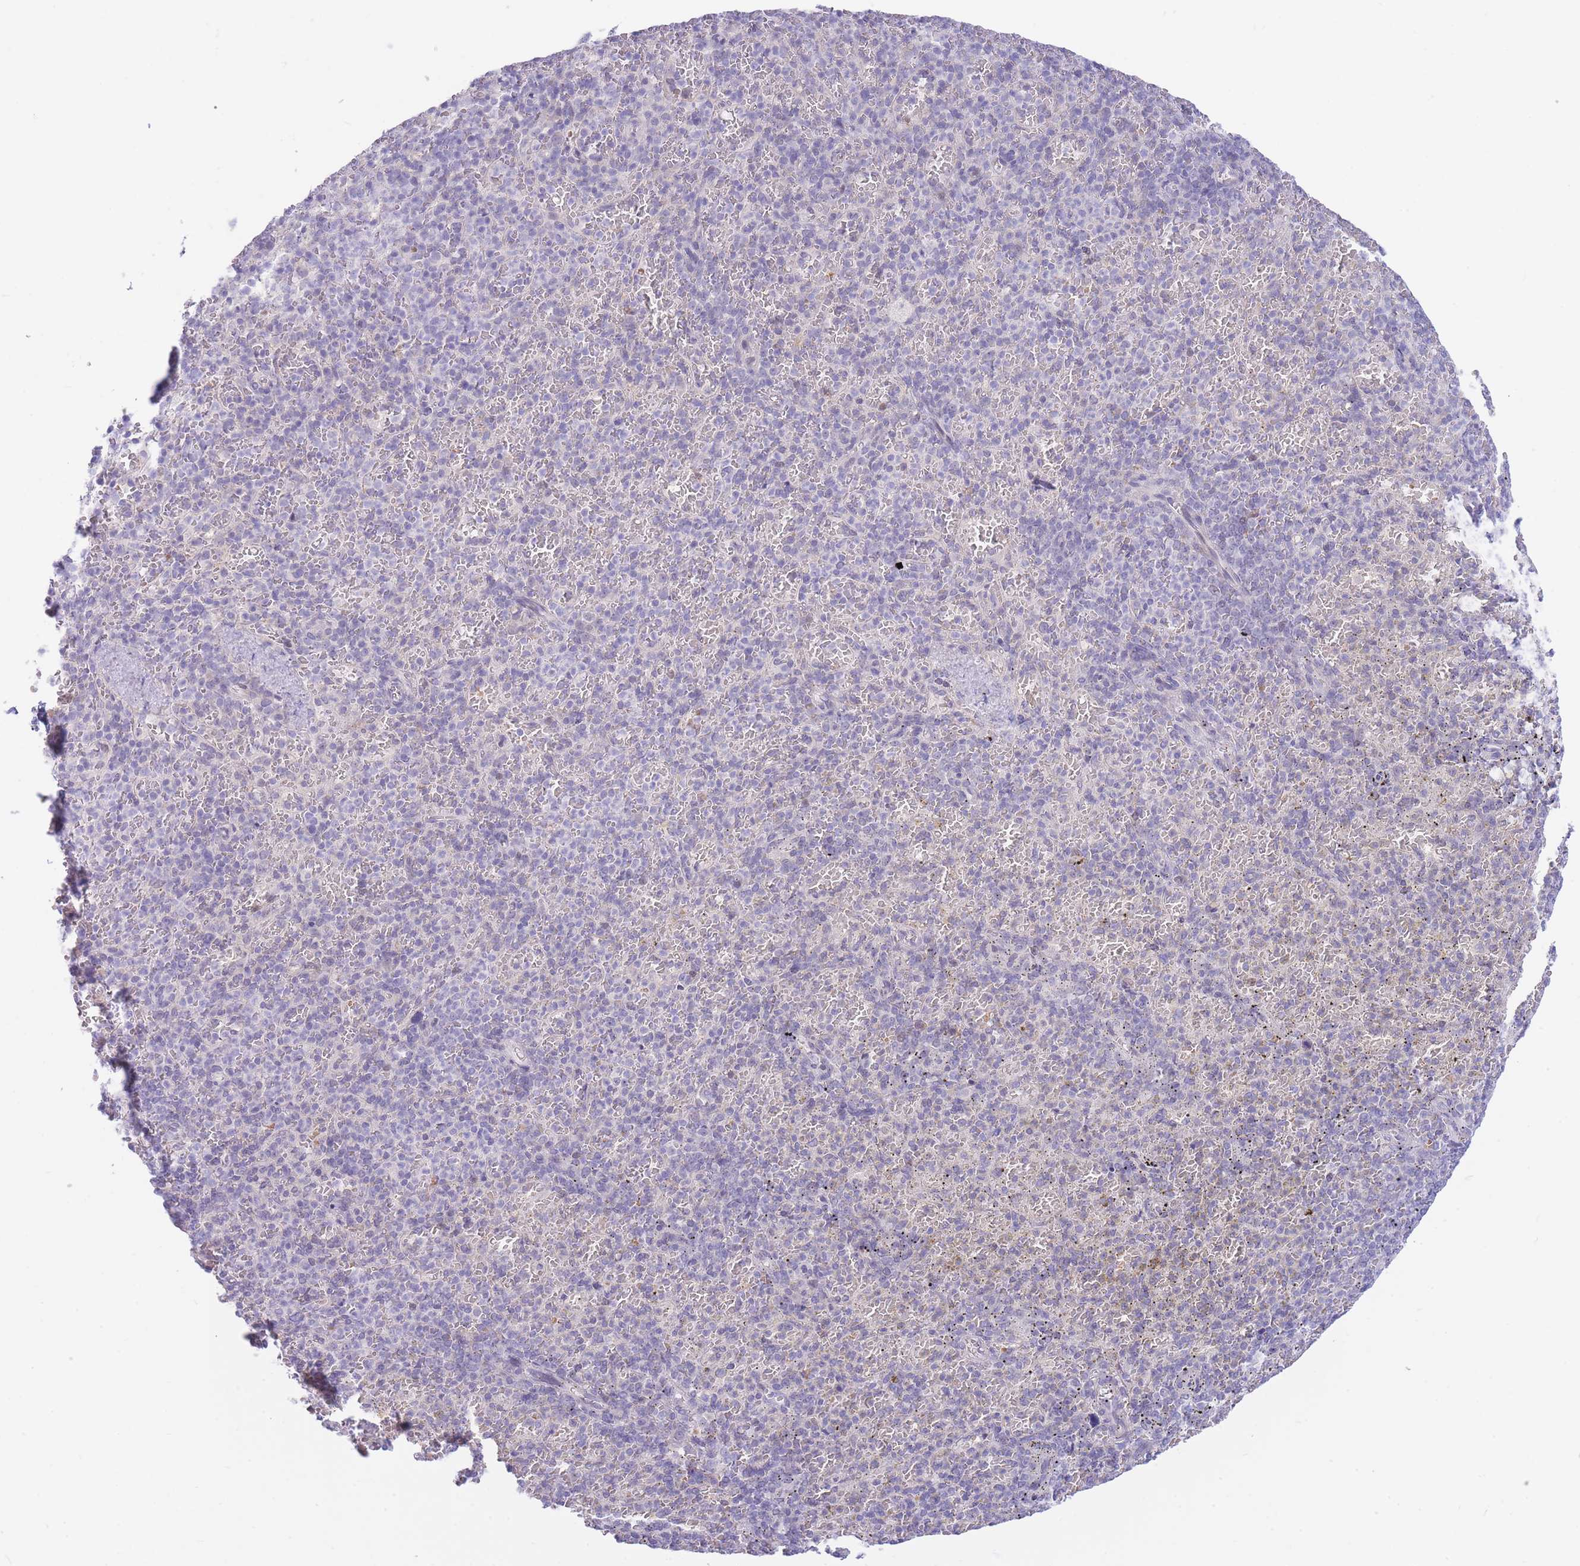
{"staining": {"intensity": "negative", "quantity": "none", "location": "none"}, "tissue": "spleen", "cell_type": "Cells in red pulp", "image_type": "normal", "snomed": [{"axis": "morphology", "description": "Normal tissue, NOS"}, {"axis": "topography", "description": "Spleen"}], "caption": "The image shows no significant positivity in cells in red pulp of spleen.", "gene": "FBXO46", "patient": {"sex": "female", "age": 74}}